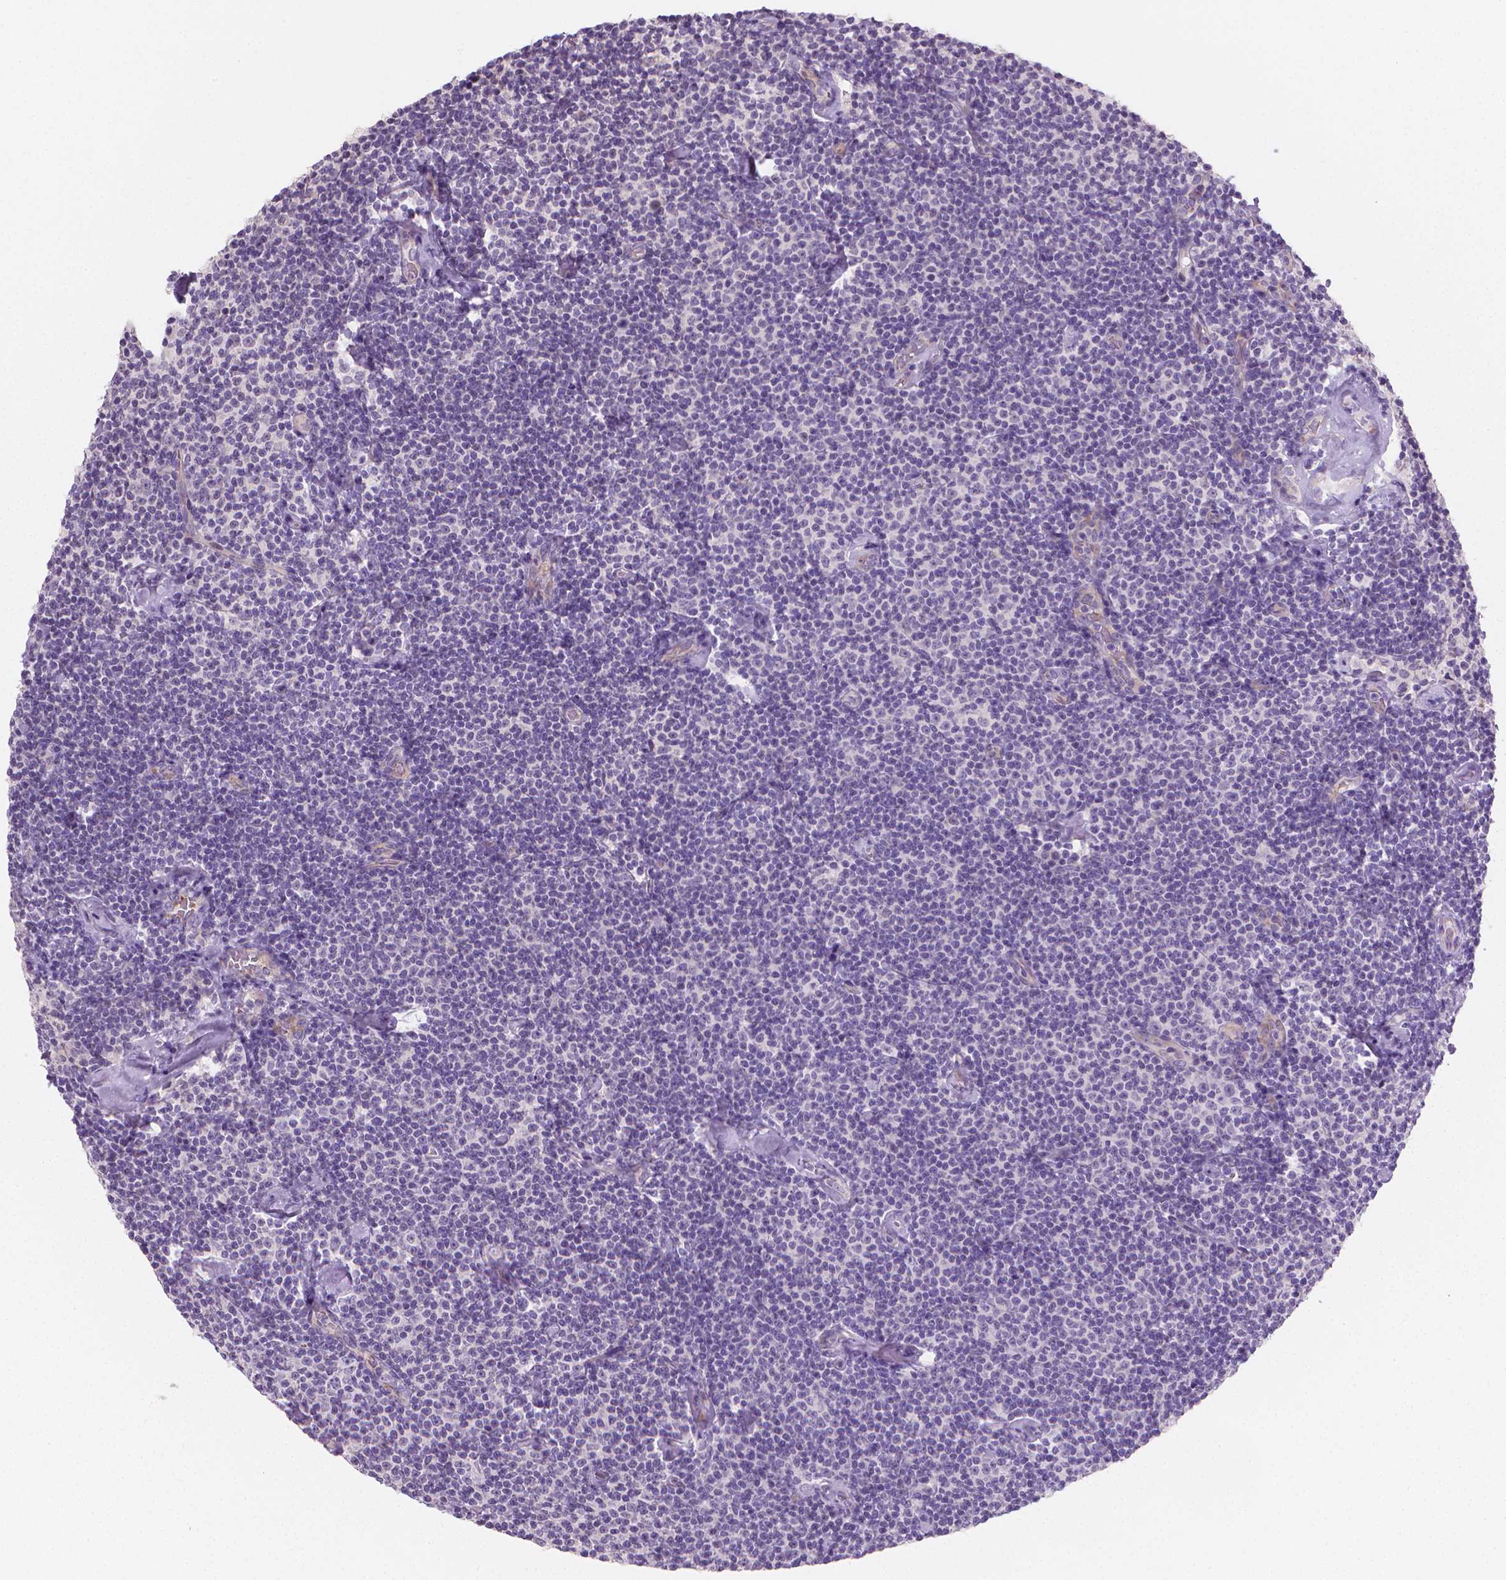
{"staining": {"intensity": "negative", "quantity": "none", "location": "none"}, "tissue": "lymphoma", "cell_type": "Tumor cells", "image_type": "cancer", "snomed": [{"axis": "morphology", "description": "Malignant lymphoma, non-Hodgkin's type, Low grade"}, {"axis": "topography", "description": "Lymph node"}], "caption": "DAB (3,3'-diaminobenzidine) immunohistochemical staining of human lymphoma reveals no significant positivity in tumor cells. Nuclei are stained in blue.", "gene": "CLXN", "patient": {"sex": "male", "age": 81}}